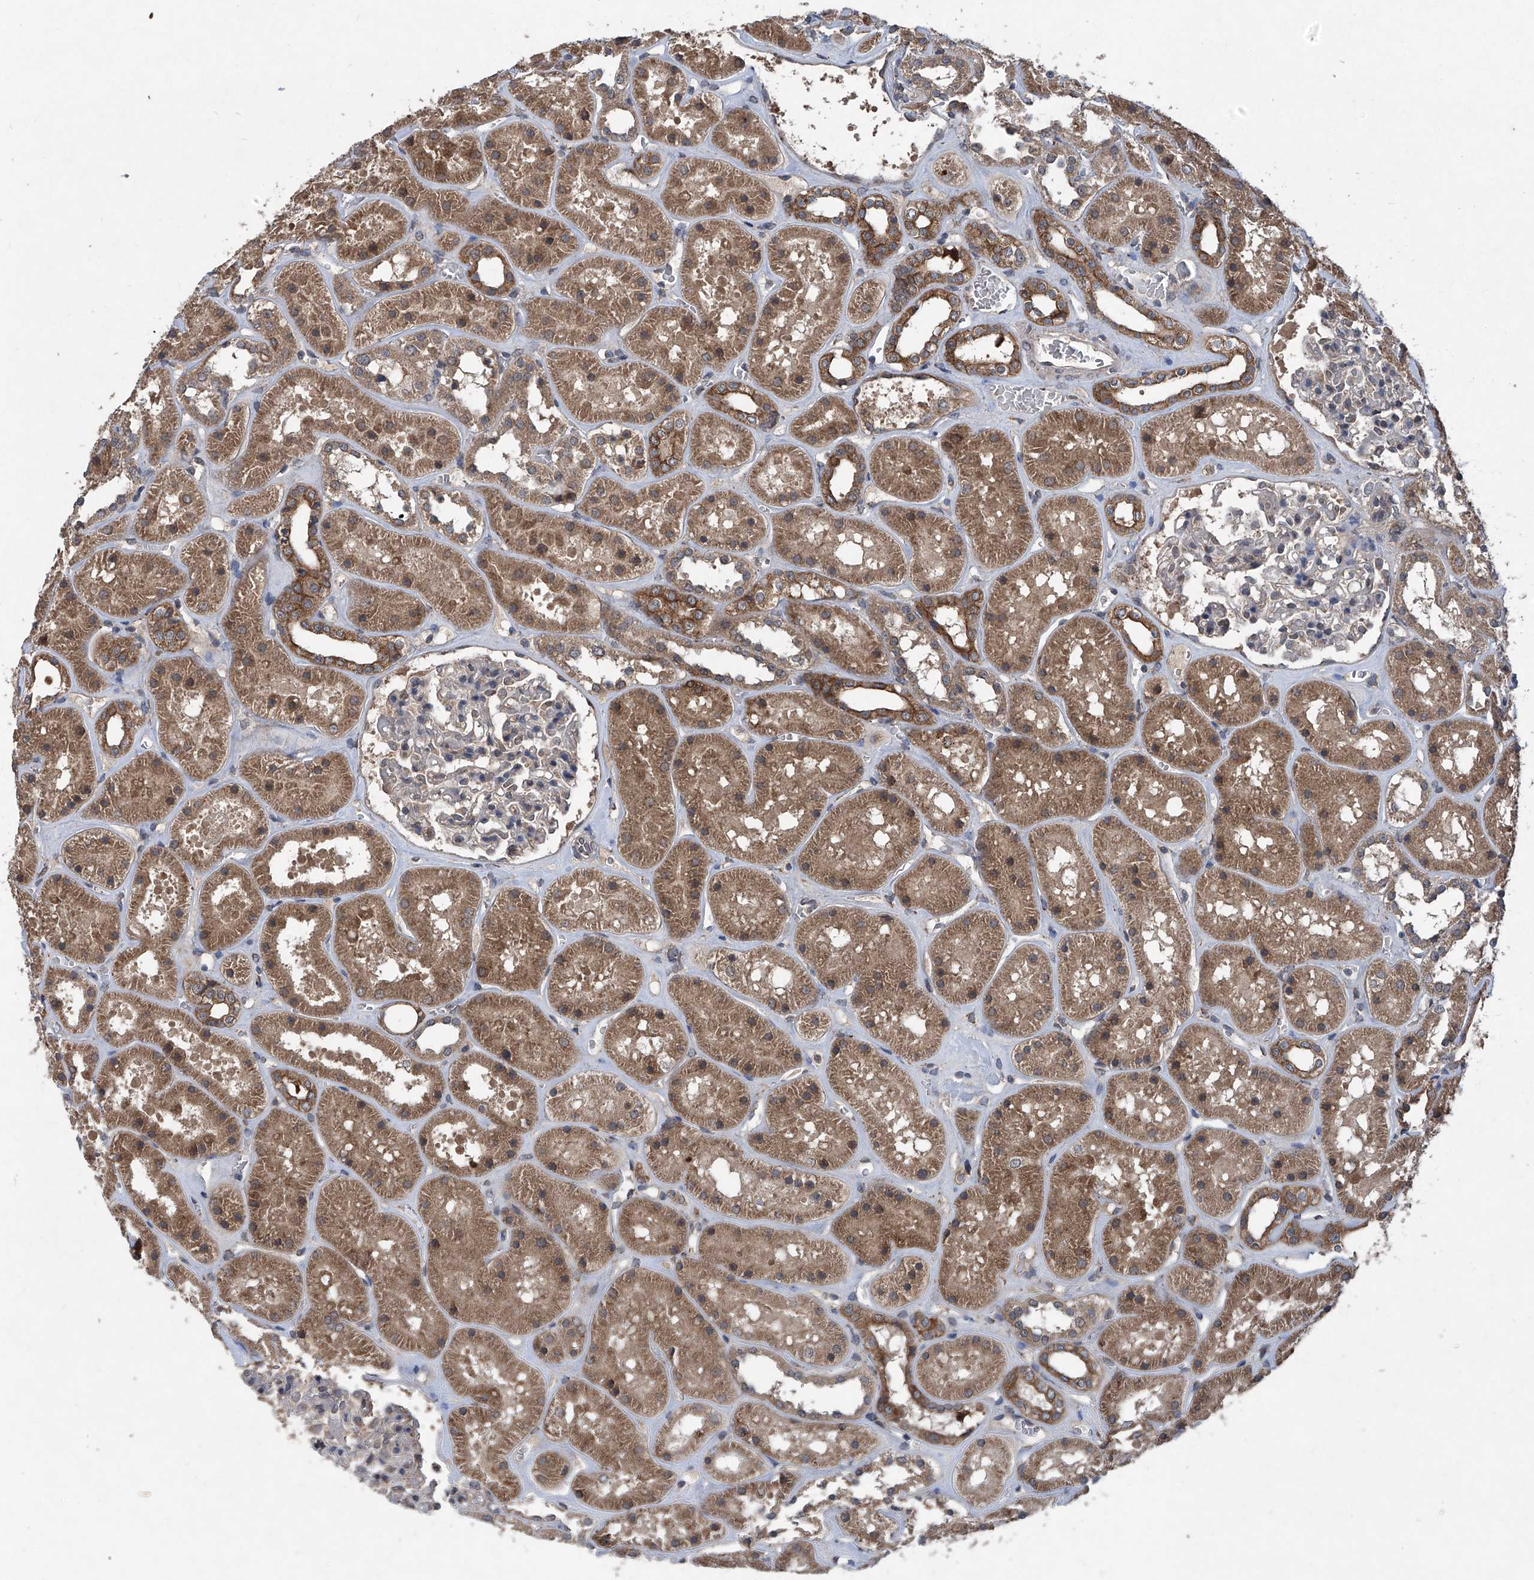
{"staining": {"intensity": "moderate", "quantity": "<25%", "location": "cytoplasmic/membranous"}, "tissue": "kidney", "cell_type": "Cells in glomeruli", "image_type": "normal", "snomed": [{"axis": "morphology", "description": "Normal tissue, NOS"}, {"axis": "topography", "description": "Kidney"}], "caption": "IHC image of benign kidney stained for a protein (brown), which demonstrates low levels of moderate cytoplasmic/membranous expression in about <25% of cells in glomeruli.", "gene": "SUMF2", "patient": {"sex": "female", "age": 41}}